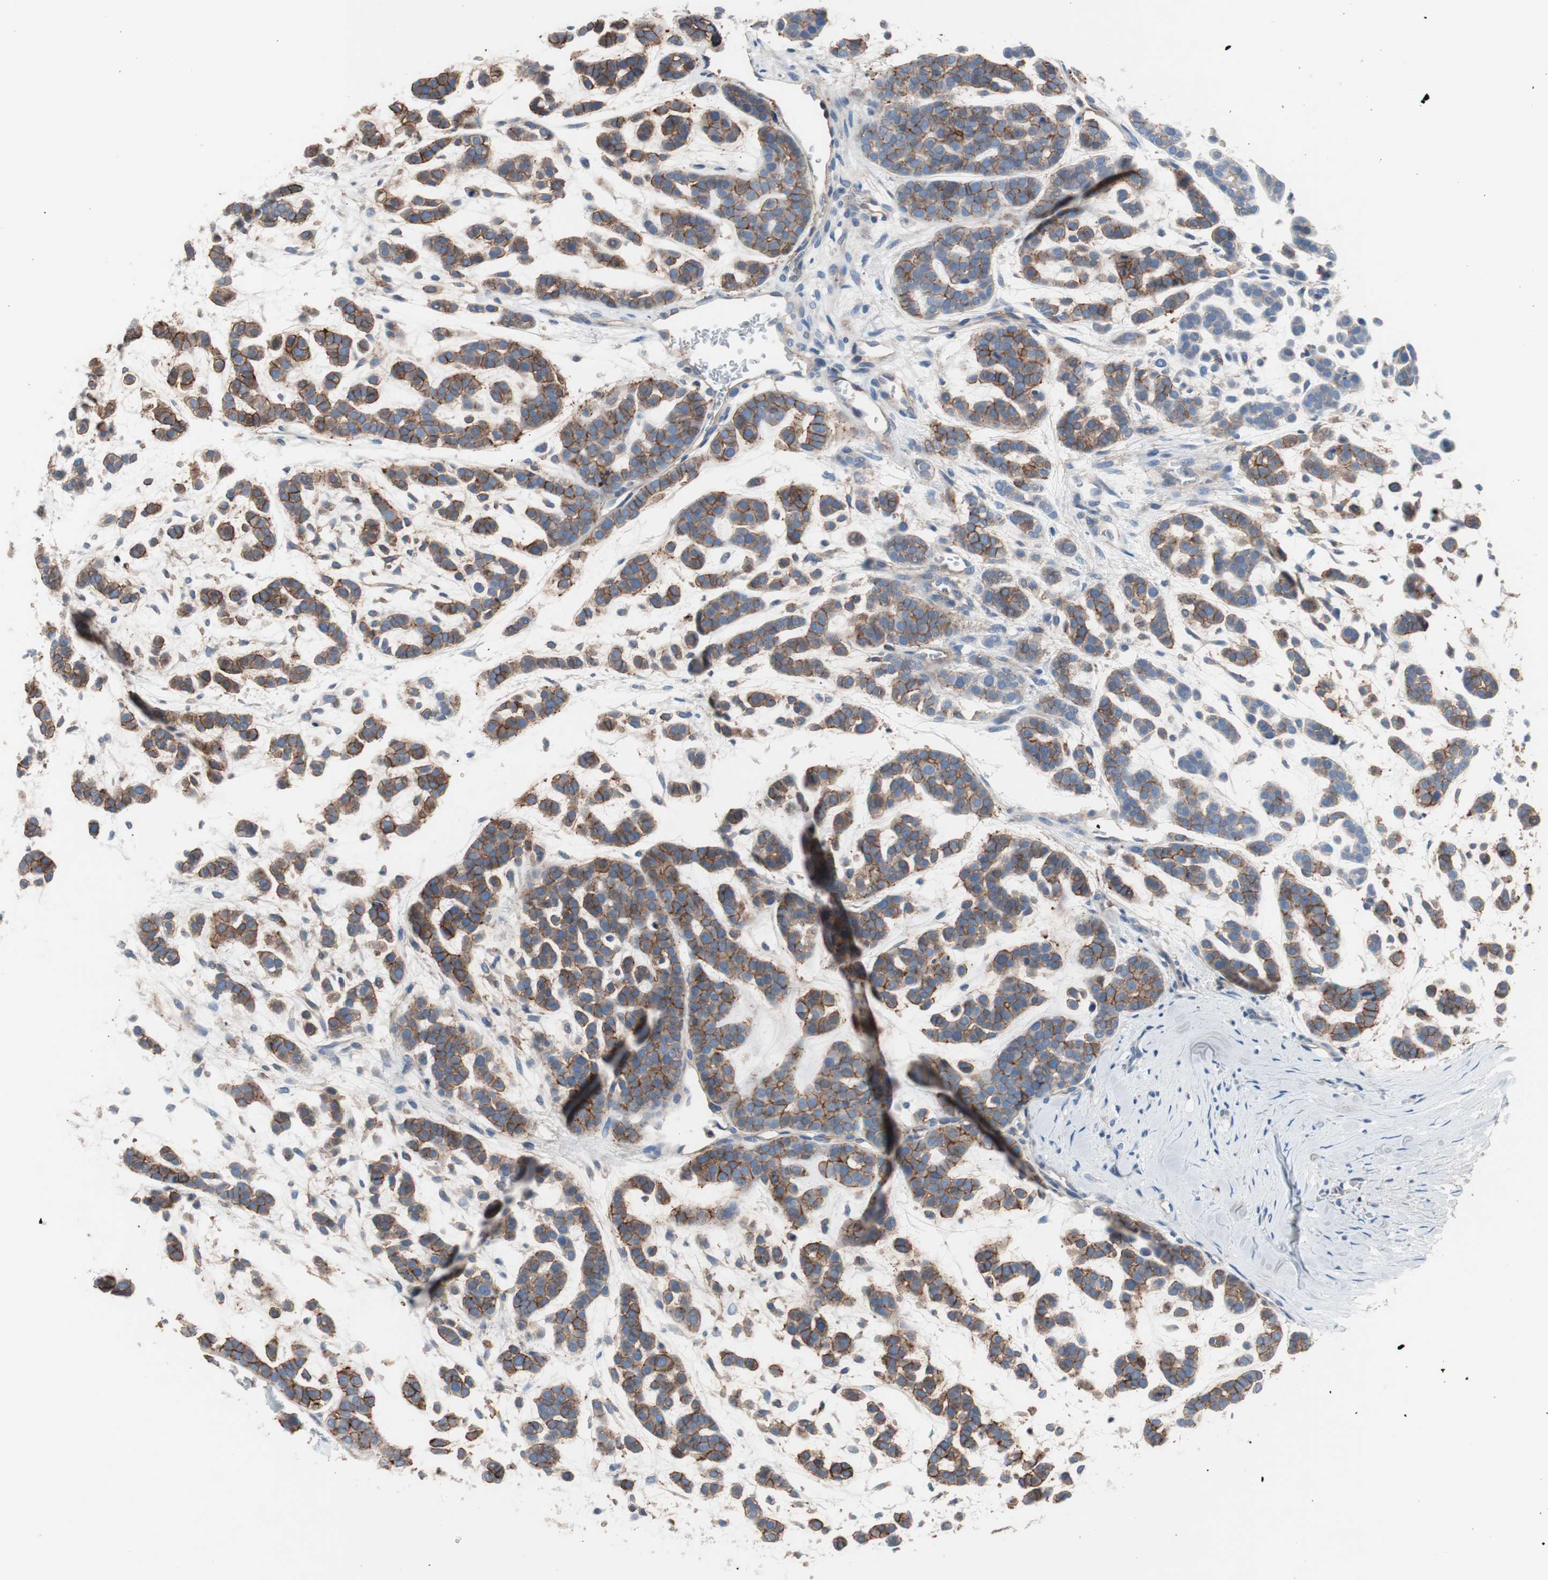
{"staining": {"intensity": "strong", "quantity": ">75%", "location": "cytoplasmic/membranous"}, "tissue": "head and neck cancer", "cell_type": "Tumor cells", "image_type": "cancer", "snomed": [{"axis": "morphology", "description": "Adenocarcinoma, NOS"}, {"axis": "morphology", "description": "Adenoma, NOS"}, {"axis": "topography", "description": "Head-Neck"}], "caption": "The histopathology image reveals a brown stain indicating the presence of a protein in the cytoplasmic/membranous of tumor cells in head and neck cancer.", "gene": "CD81", "patient": {"sex": "female", "age": 55}}